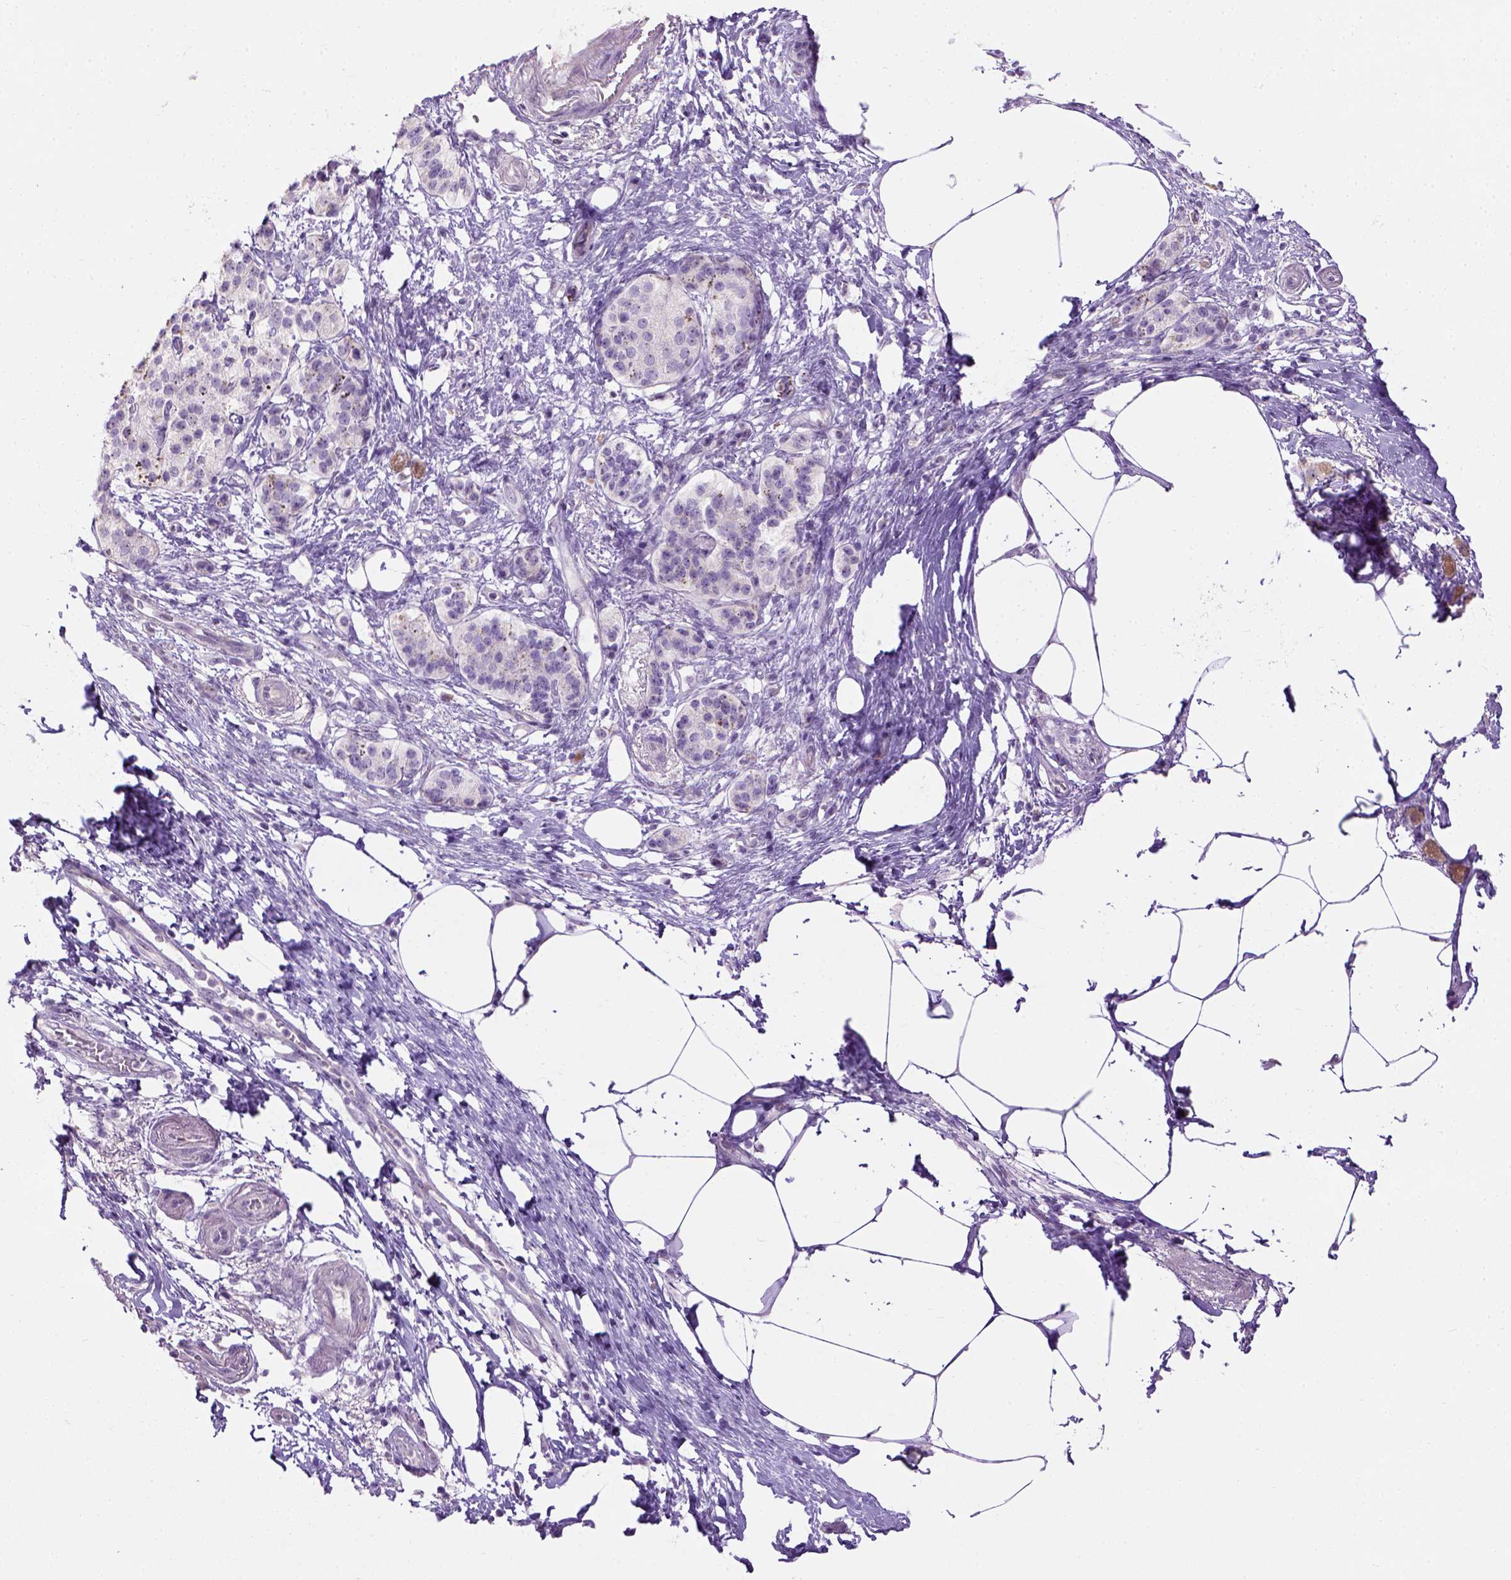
{"staining": {"intensity": "weak", "quantity": "25%-75%", "location": "nuclear"}, "tissue": "pancreatic cancer", "cell_type": "Tumor cells", "image_type": "cancer", "snomed": [{"axis": "morphology", "description": "Adenocarcinoma, NOS"}, {"axis": "topography", "description": "Pancreas"}], "caption": "A brown stain highlights weak nuclear positivity of a protein in human pancreatic adenocarcinoma tumor cells. Nuclei are stained in blue.", "gene": "UTP4", "patient": {"sex": "female", "age": 72}}